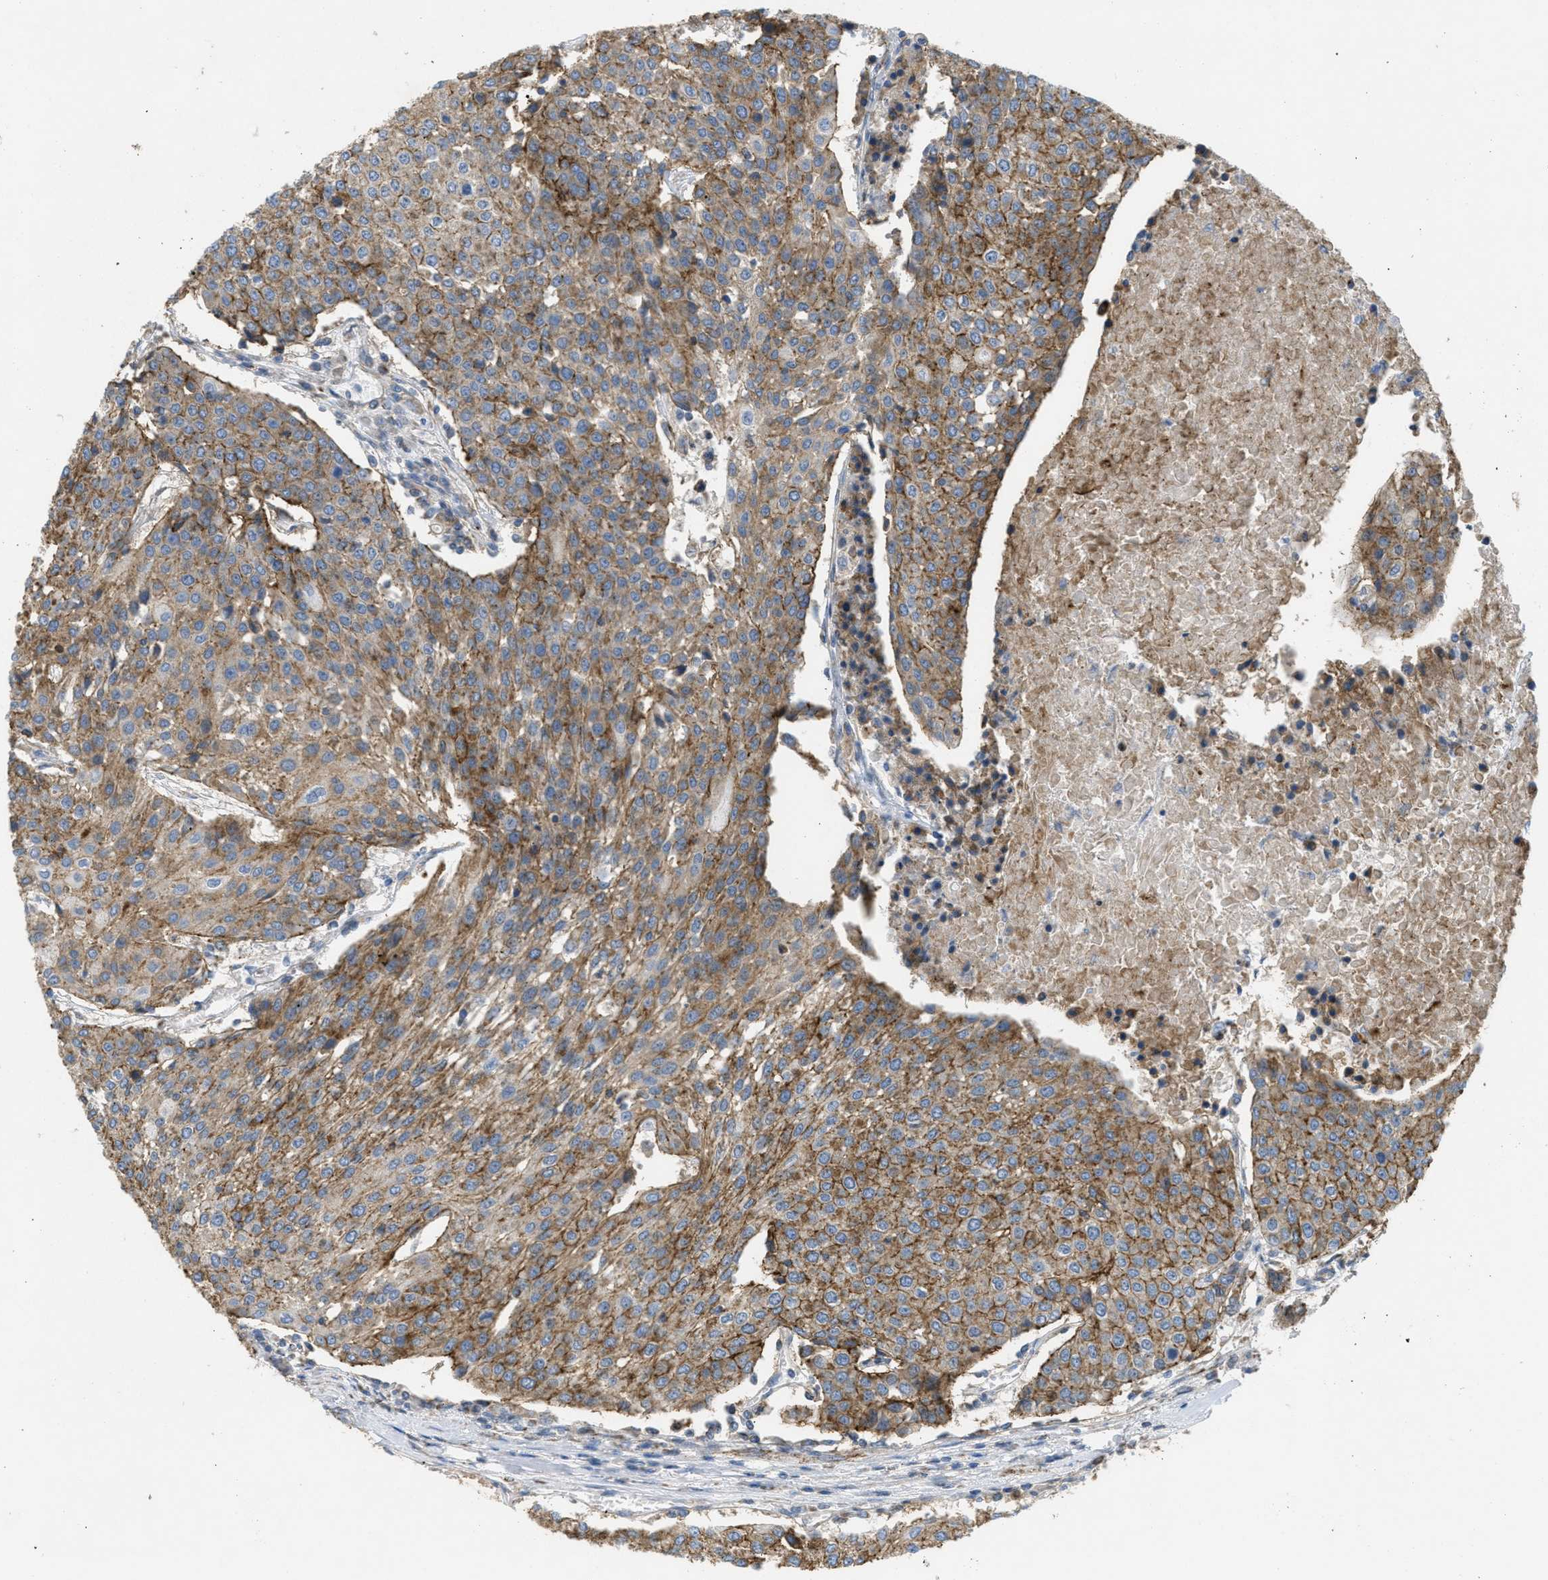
{"staining": {"intensity": "strong", "quantity": "25%-75%", "location": "cytoplasmic/membranous"}, "tissue": "urothelial cancer", "cell_type": "Tumor cells", "image_type": "cancer", "snomed": [{"axis": "morphology", "description": "Urothelial carcinoma, High grade"}, {"axis": "topography", "description": "Urinary bladder"}], "caption": "This image displays IHC staining of human urothelial carcinoma (high-grade), with high strong cytoplasmic/membranous staining in about 25%-75% of tumor cells.", "gene": "BTN3A1", "patient": {"sex": "female", "age": 85}}